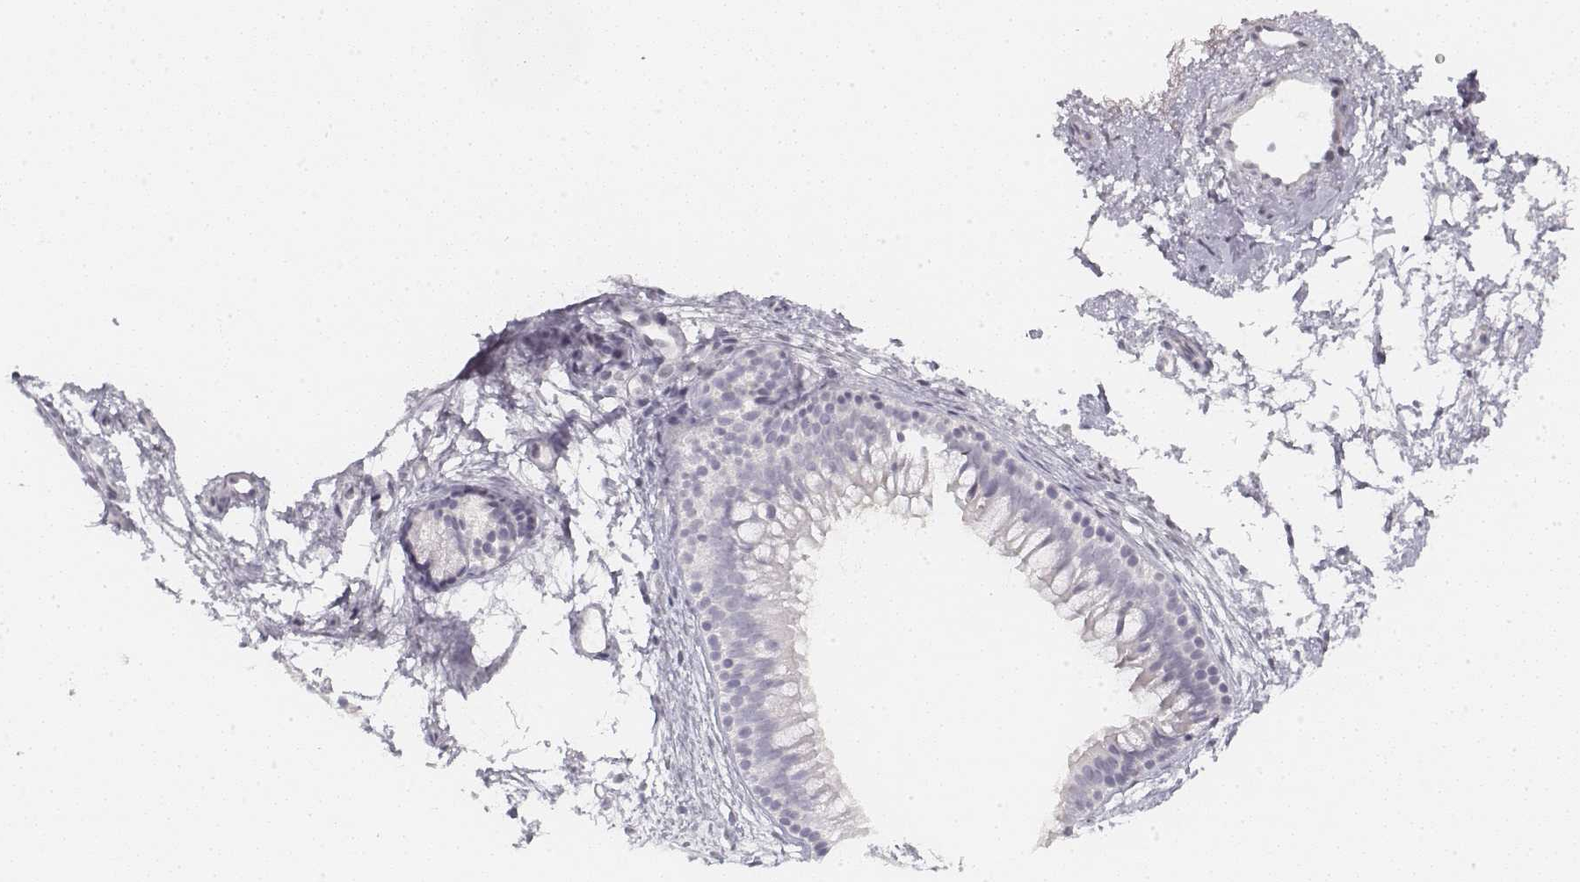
{"staining": {"intensity": "negative", "quantity": "none", "location": "none"}, "tissue": "nasopharynx", "cell_type": "Respiratory epithelial cells", "image_type": "normal", "snomed": [{"axis": "morphology", "description": "Normal tissue, NOS"}, {"axis": "topography", "description": "Nasopharynx"}], "caption": "Nasopharynx stained for a protein using immunohistochemistry displays no staining respiratory epithelial cells.", "gene": "KRTAP2", "patient": {"sex": "male", "age": 58}}